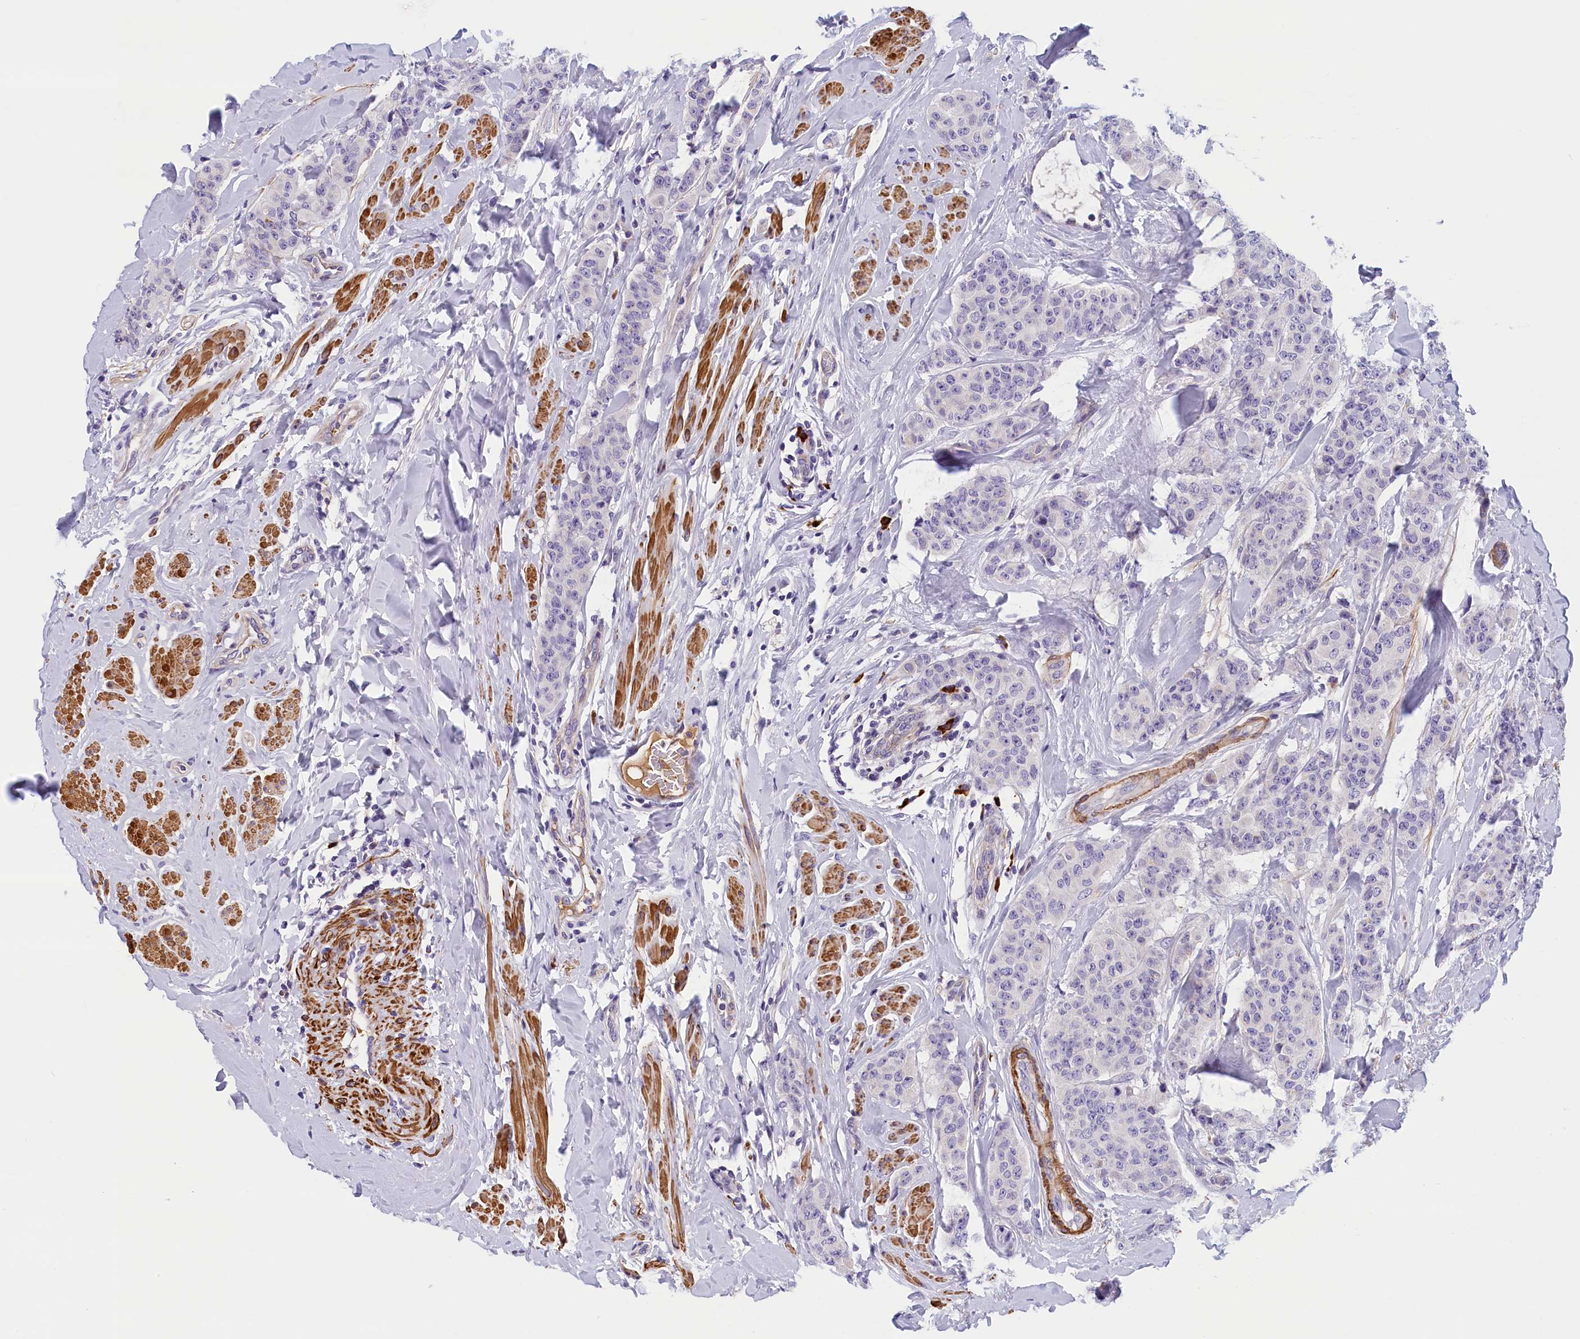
{"staining": {"intensity": "negative", "quantity": "none", "location": "none"}, "tissue": "breast cancer", "cell_type": "Tumor cells", "image_type": "cancer", "snomed": [{"axis": "morphology", "description": "Duct carcinoma"}, {"axis": "topography", "description": "Breast"}], "caption": "Immunohistochemistry photomicrograph of neoplastic tissue: human breast cancer stained with DAB shows no significant protein positivity in tumor cells.", "gene": "BCL2L13", "patient": {"sex": "female", "age": 40}}